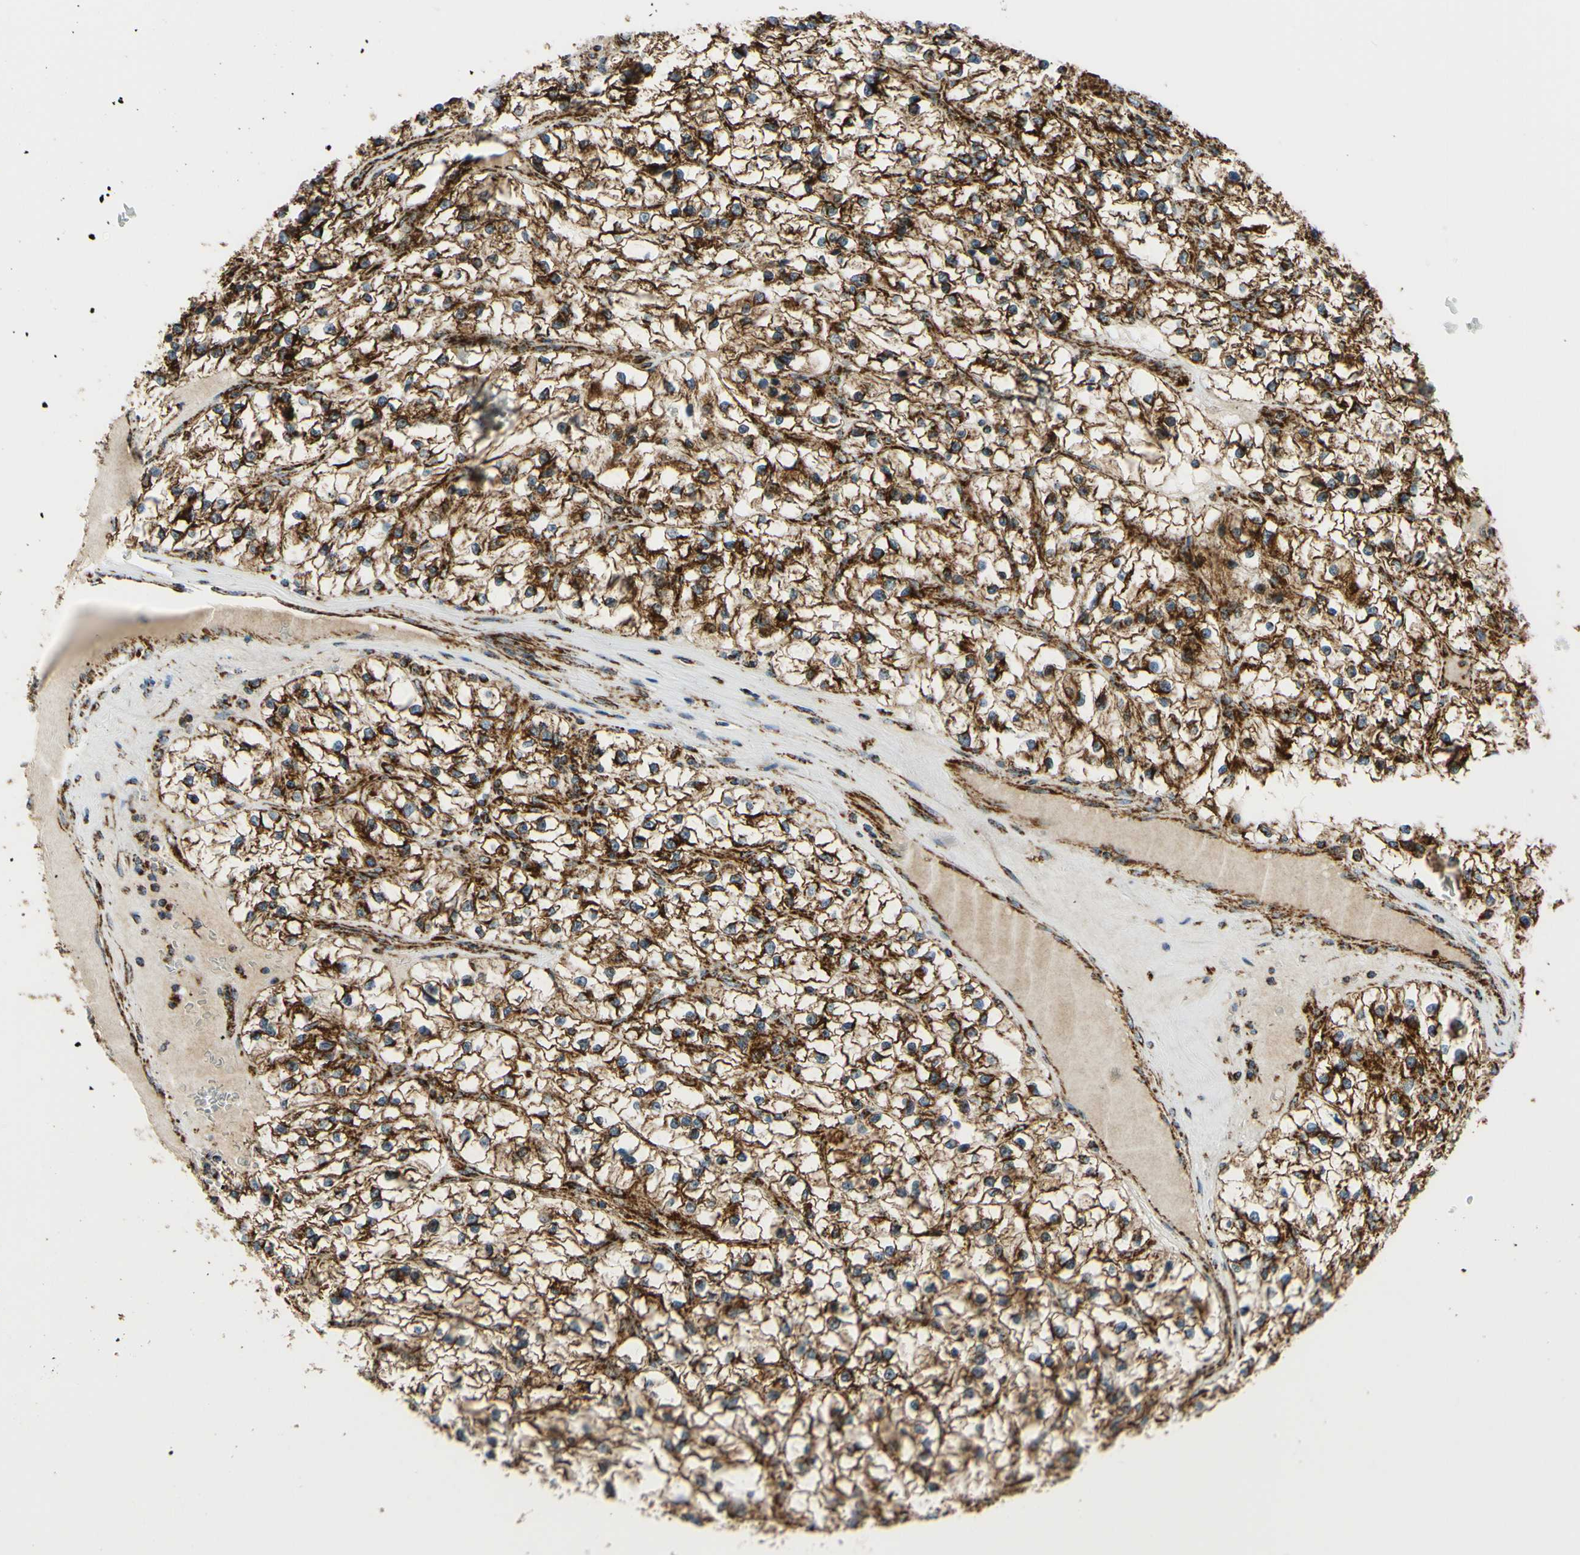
{"staining": {"intensity": "strong", "quantity": ">75%", "location": "cytoplasmic/membranous"}, "tissue": "renal cancer", "cell_type": "Tumor cells", "image_type": "cancer", "snomed": [{"axis": "morphology", "description": "Adenocarcinoma, NOS"}, {"axis": "topography", "description": "Kidney"}], "caption": "Protein staining shows strong cytoplasmic/membranous expression in approximately >75% of tumor cells in renal cancer (adenocarcinoma).", "gene": "MAVS", "patient": {"sex": "female", "age": 57}}